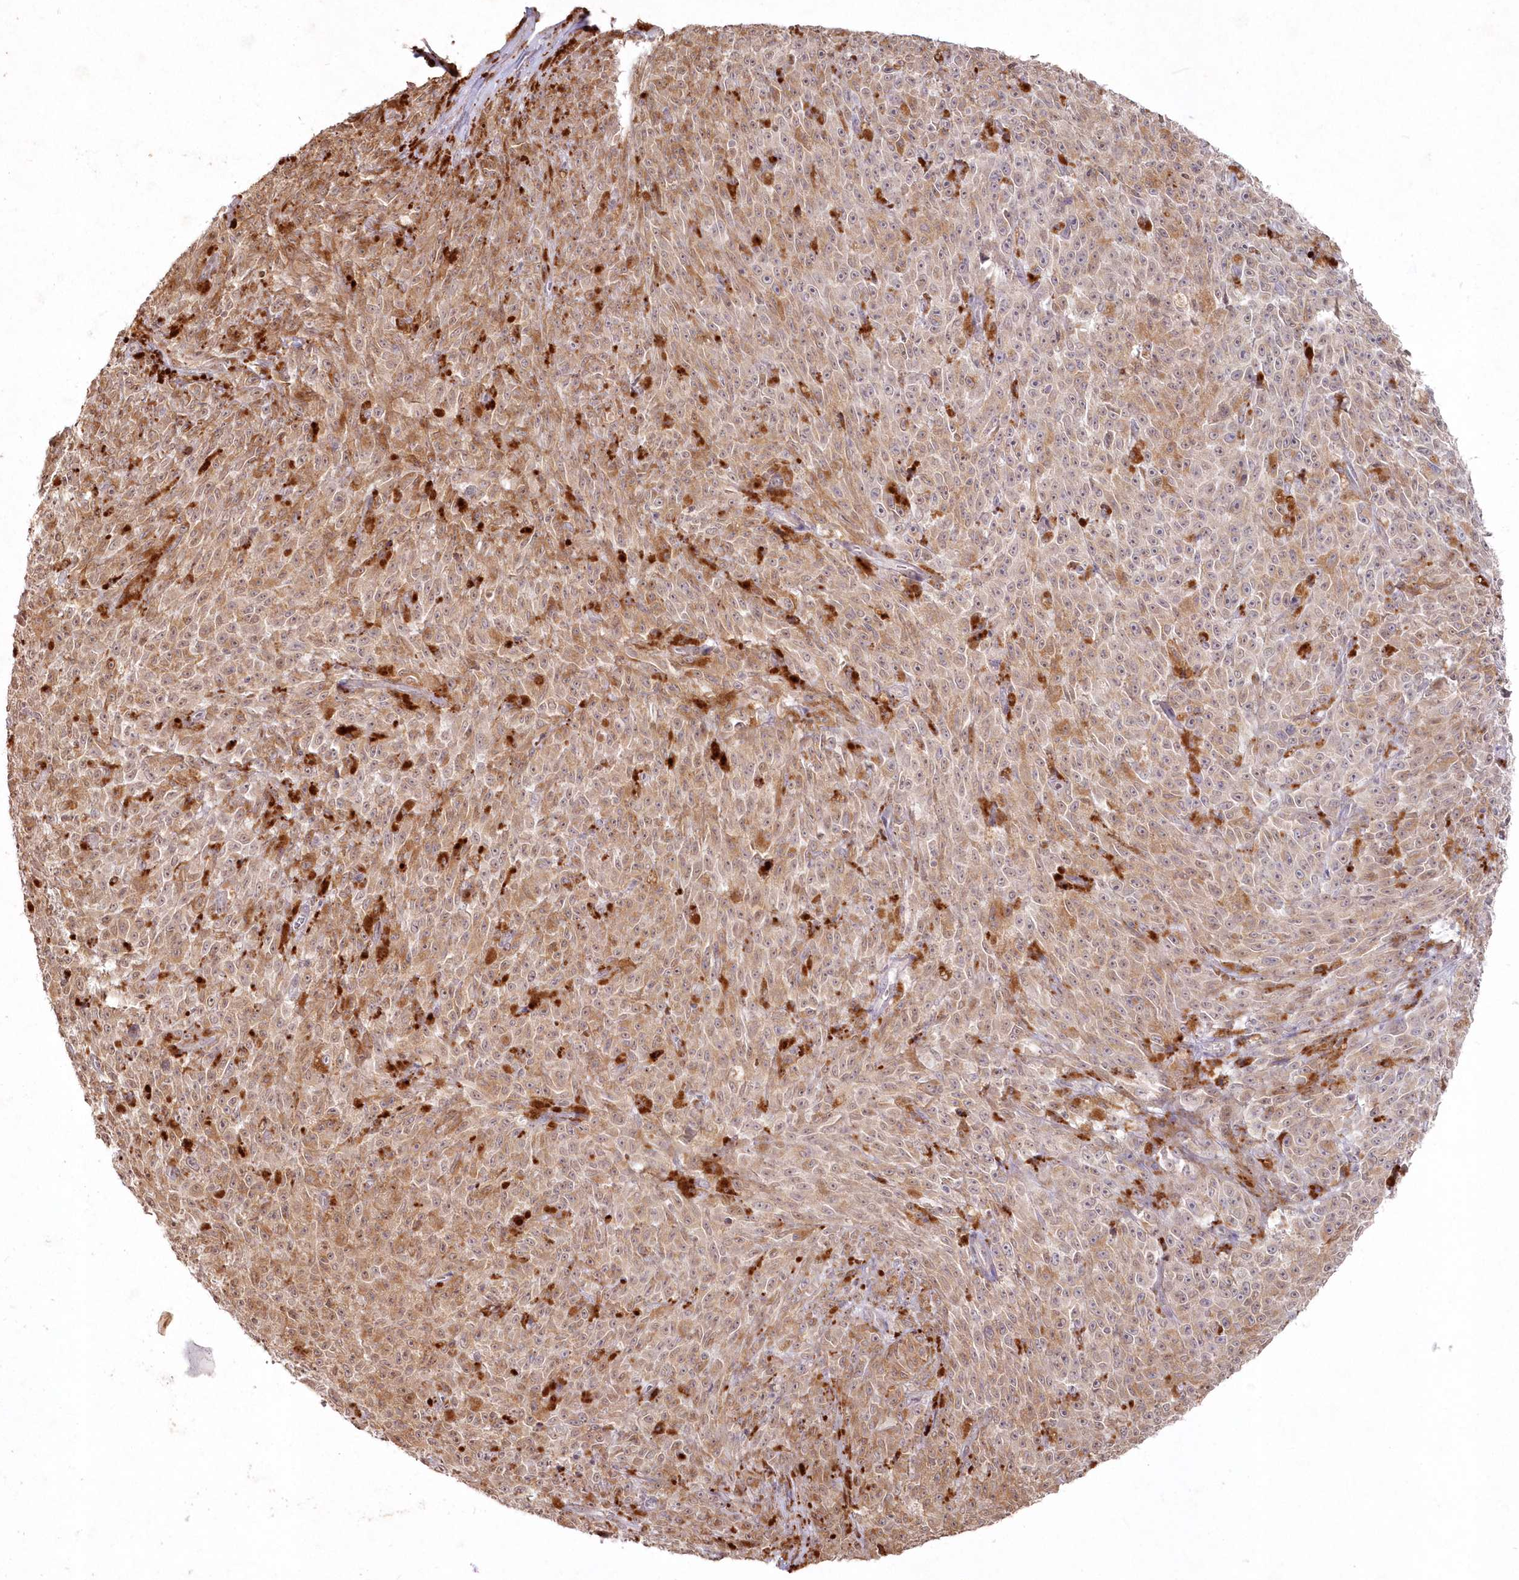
{"staining": {"intensity": "moderate", "quantity": ">75%", "location": "cytoplasmic/membranous"}, "tissue": "melanoma", "cell_type": "Tumor cells", "image_type": "cancer", "snomed": [{"axis": "morphology", "description": "Malignant melanoma, NOS"}, {"axis": "topography", "description": "Skin"}], "caption": "Protein analysis of malignant melanoma tissue shows moderate cytoplasmic/membranous positivity in approximately >75% of tumor cells.", "gene": "ARSB", "patient": {"sex": "female", "age": 82}}